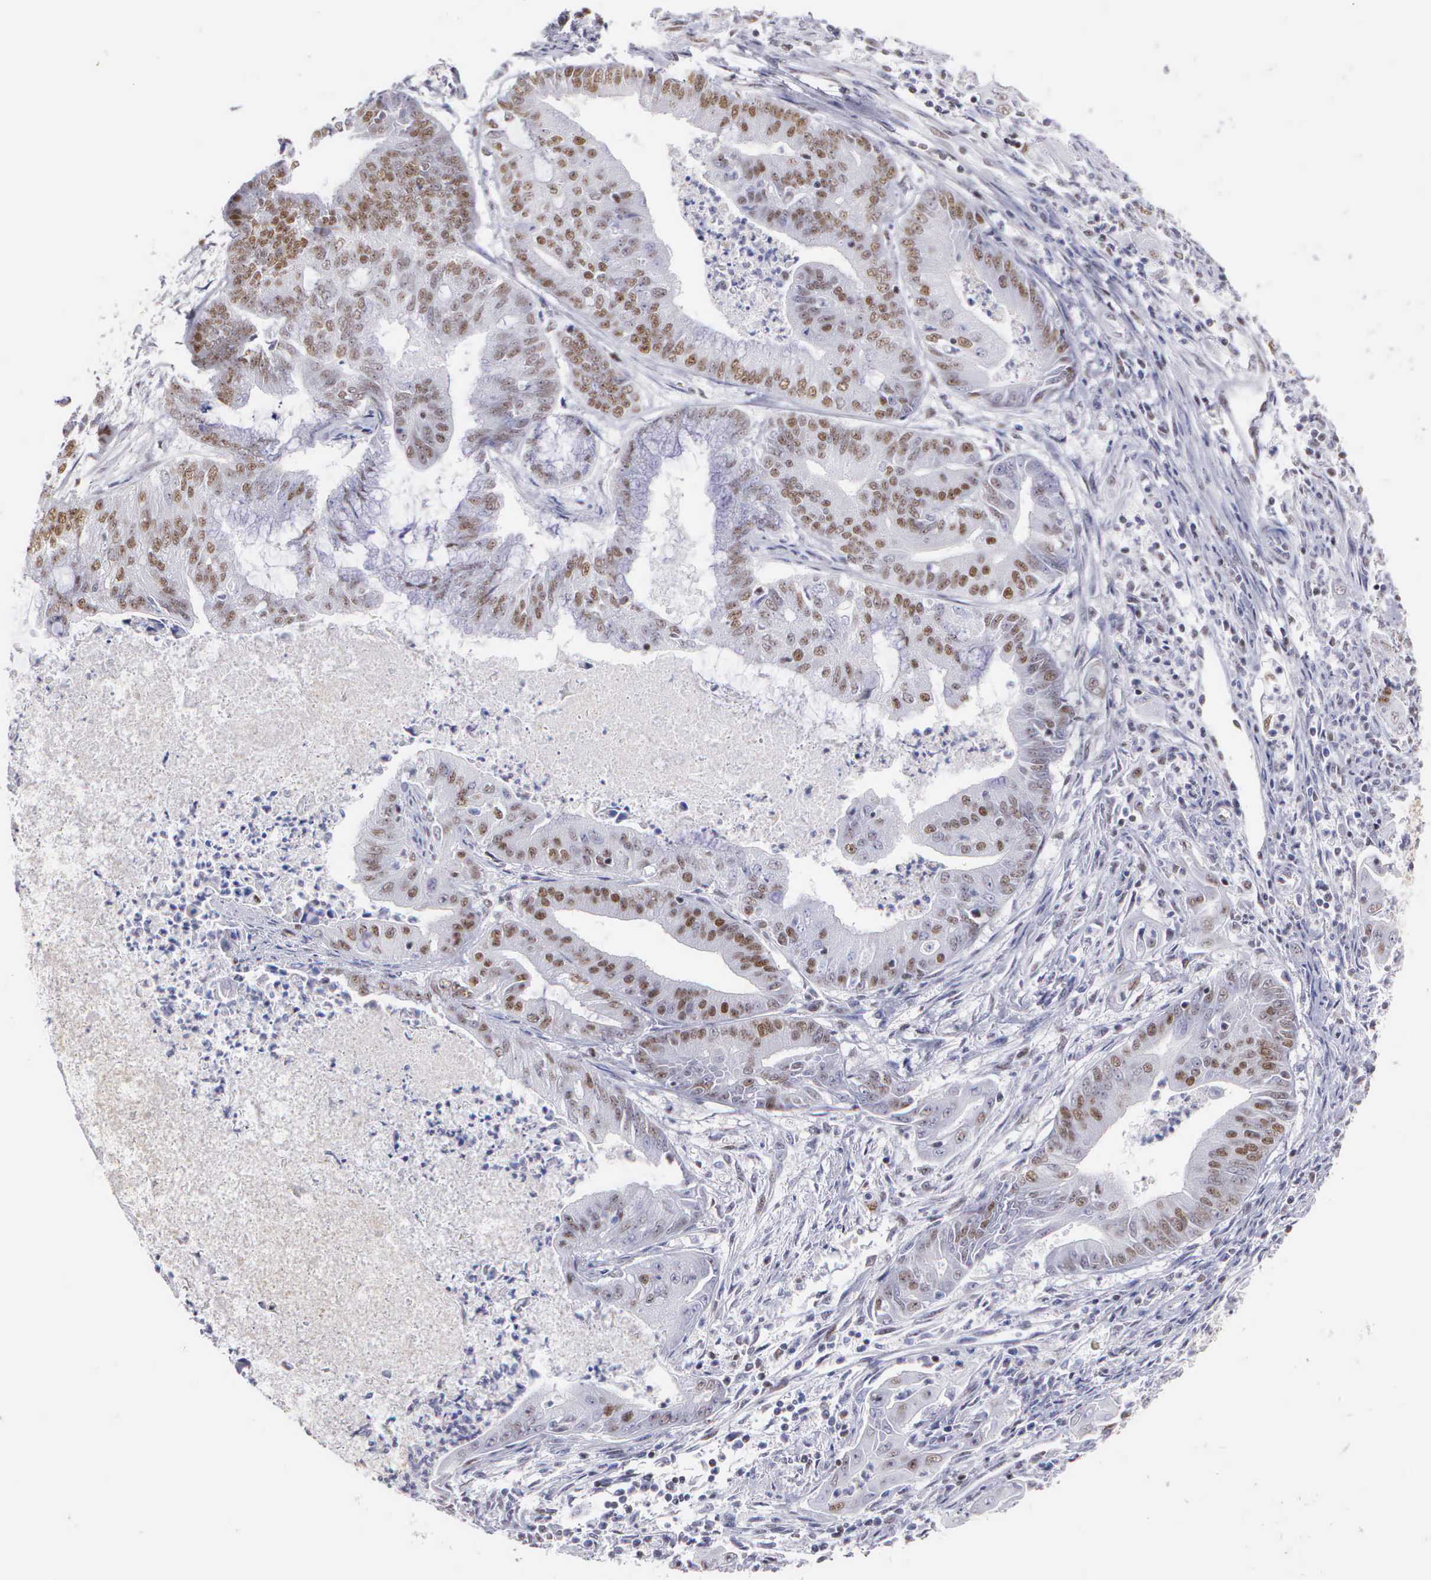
{"staining": {"intensity": "moderate", "quantity": "25%-75%", "location": "nuclear"}, "tissue": "endometrial cancer", "cell_type": "Tumor cells", "image_type": "cancer", "snomed": [{"axis": "morphology", "description": "Adenocarcinoma, NOS"}, {"axis": "topography", "description": "Endometrium"}], "caption": "This photomicrograph reveals immunohistochemistry staining of human endometrial adenocarcinoma, with medium moderate nuclear staining in approximately 25%-75% of tumor cells.", "gene": "CSTF2", "patient": {"sex": "female", "age": 63}}